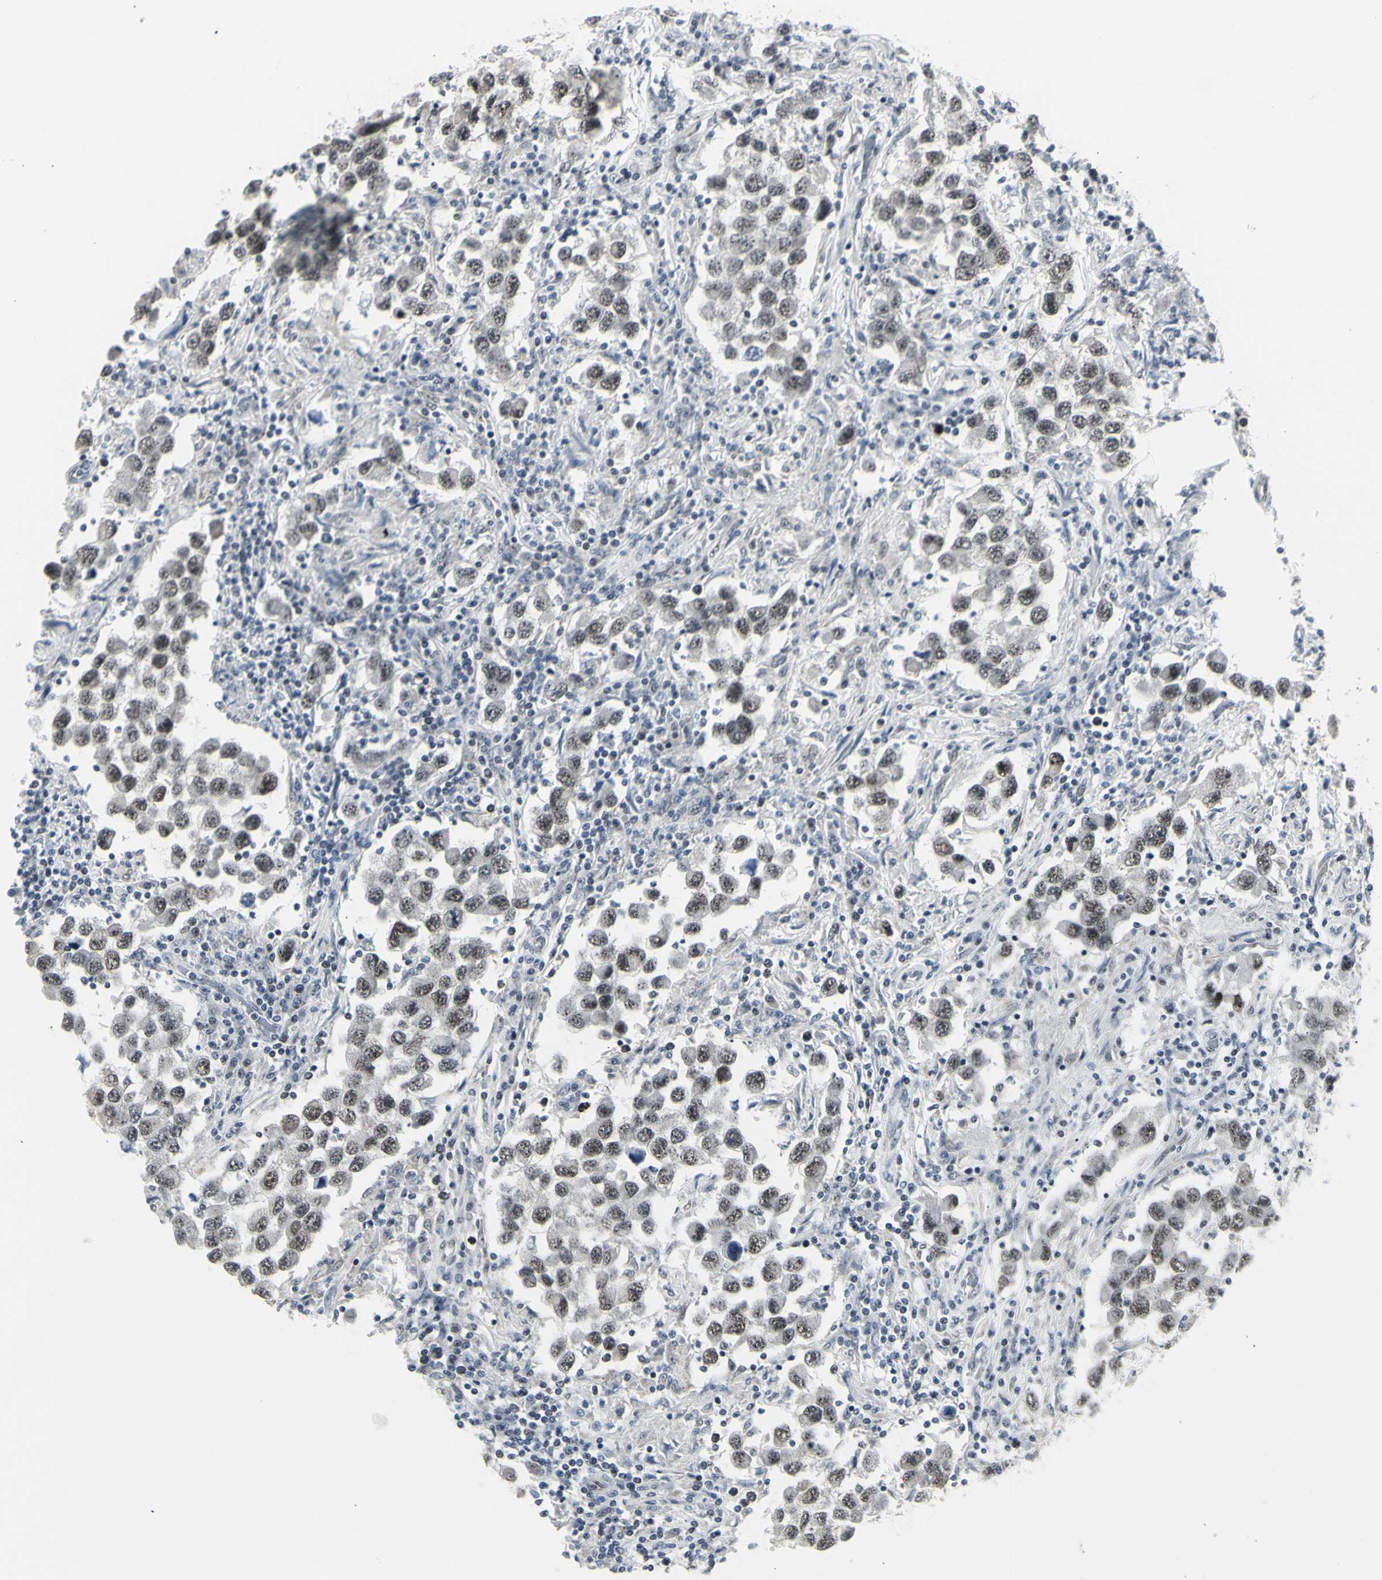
{"staining": {"intensity": "weak", "quantity": ">75%", "location": "nuclear"}, "tissue": "testis cancer", "cell_type": "Tumor cells", "image_type": "cancer", "snomed": [{"axis": "morphology", "description": "Carcinoma, Embryonal, NOS"}, {"axis": "topography", "description": "Testis"}], "caption": "Immunohistochemical staining of embryonal carcinoma (testis) exhibits low levels of weak nuclear positivity in about >75% of tumor cells. (brown staining indicates protein expression, while blue staining denotes nuclei).", "gene": "DHRS7B", "patient": {"sex": "male", "age": 21}}